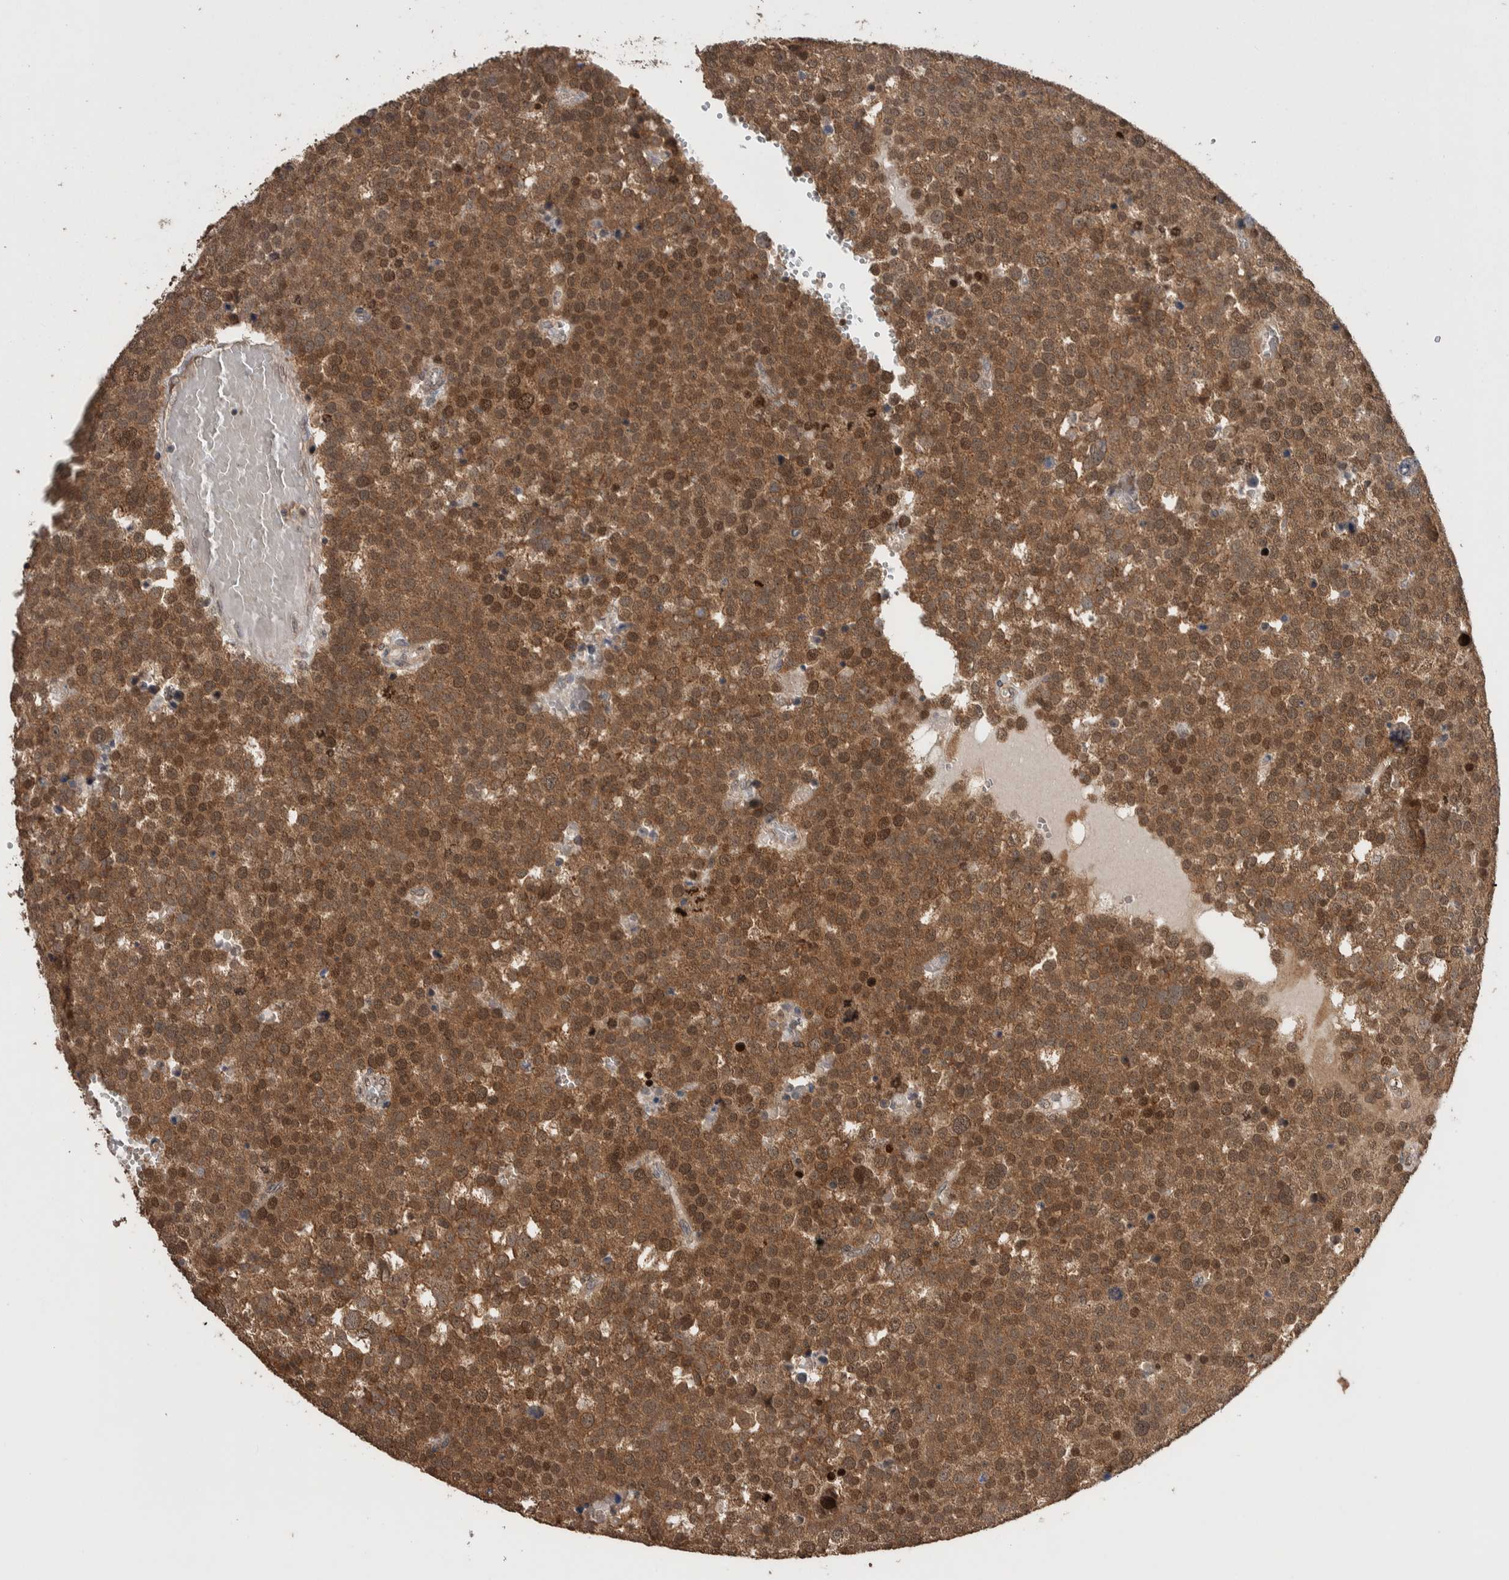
{"staining": {"intensity": "moderate", "quantity": ">75%", "location": "cytoplasmic/membranous,nuclear"}, "tissue": "testis cancer", "cell_type": "Tumor cells", "image_type": "cancer", "snomed": [{"axis": "morphology", "description": "Seminoma, NOS"}, {"axis": "topography", "description": "Testis"}], "caption": "DAB immunohistochemical staining of human seminoma (testis) shows moderate cytoplasmic/membranous and nuclear protein staining in approximately >75% of tumor cells.", "gene": "DVL2", "patient": {"sex": "male", "age": 71}}